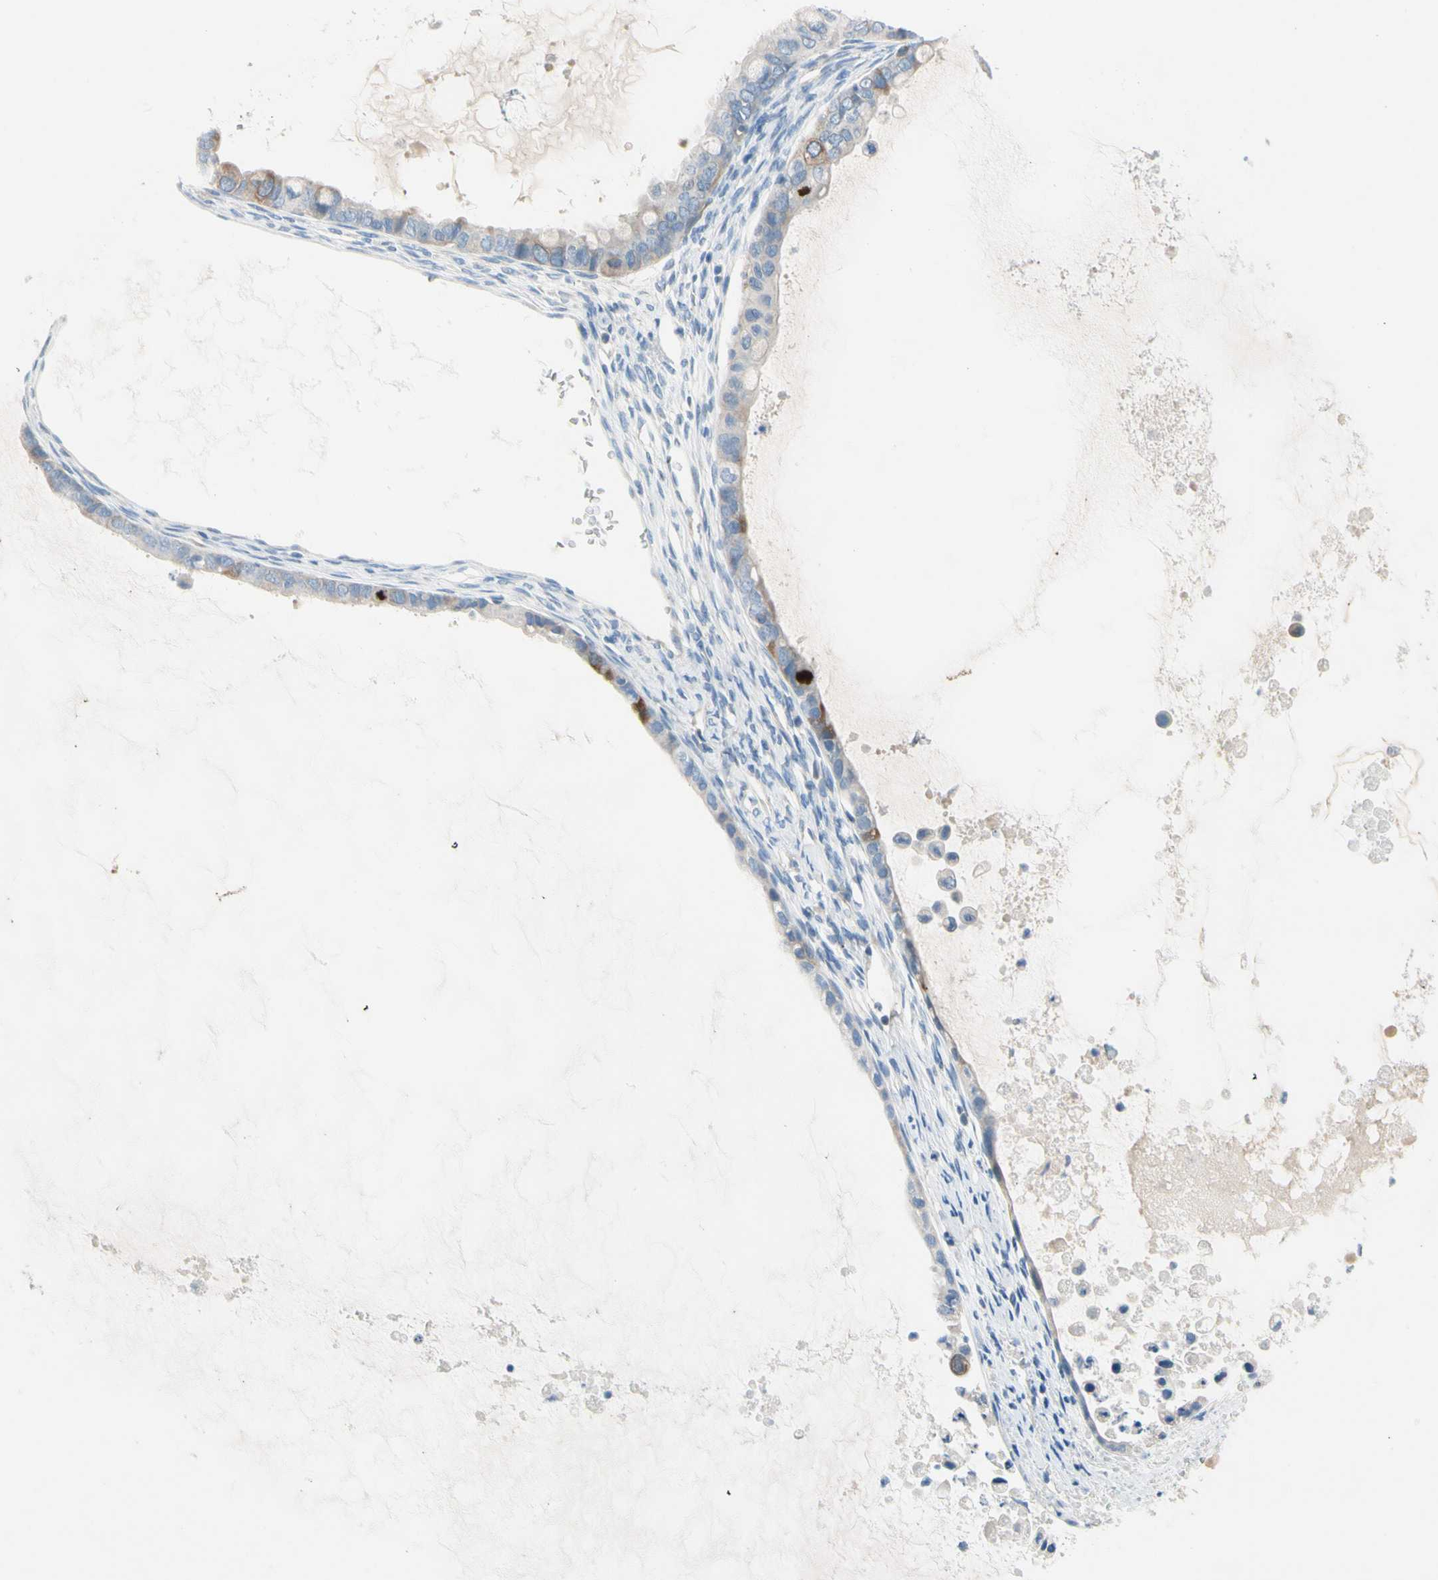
{"staining": {"intensity": "moderate", "quantity": "<25%", "location": "cytoplasmic/membranous"}, "tissue": "ovarian cancer", "cell_type": "Tumor cells", "image_type": "cancer", "snomed": [{"axis": "morphology", "description": "Cystadenocarcinoma, mucinous, NOS"}, {"axis": "topography", "description": "Ovary"}], "caption": "Immunohistochemistry of human mucinous cystadenocarcinoma (ovarian) exhibits low levels of moderate cytoplasmic/membranous expression in about <25% of tumor cells.", "gene": "CKAP2", "patient": {"sex": "female", "age": 80}}